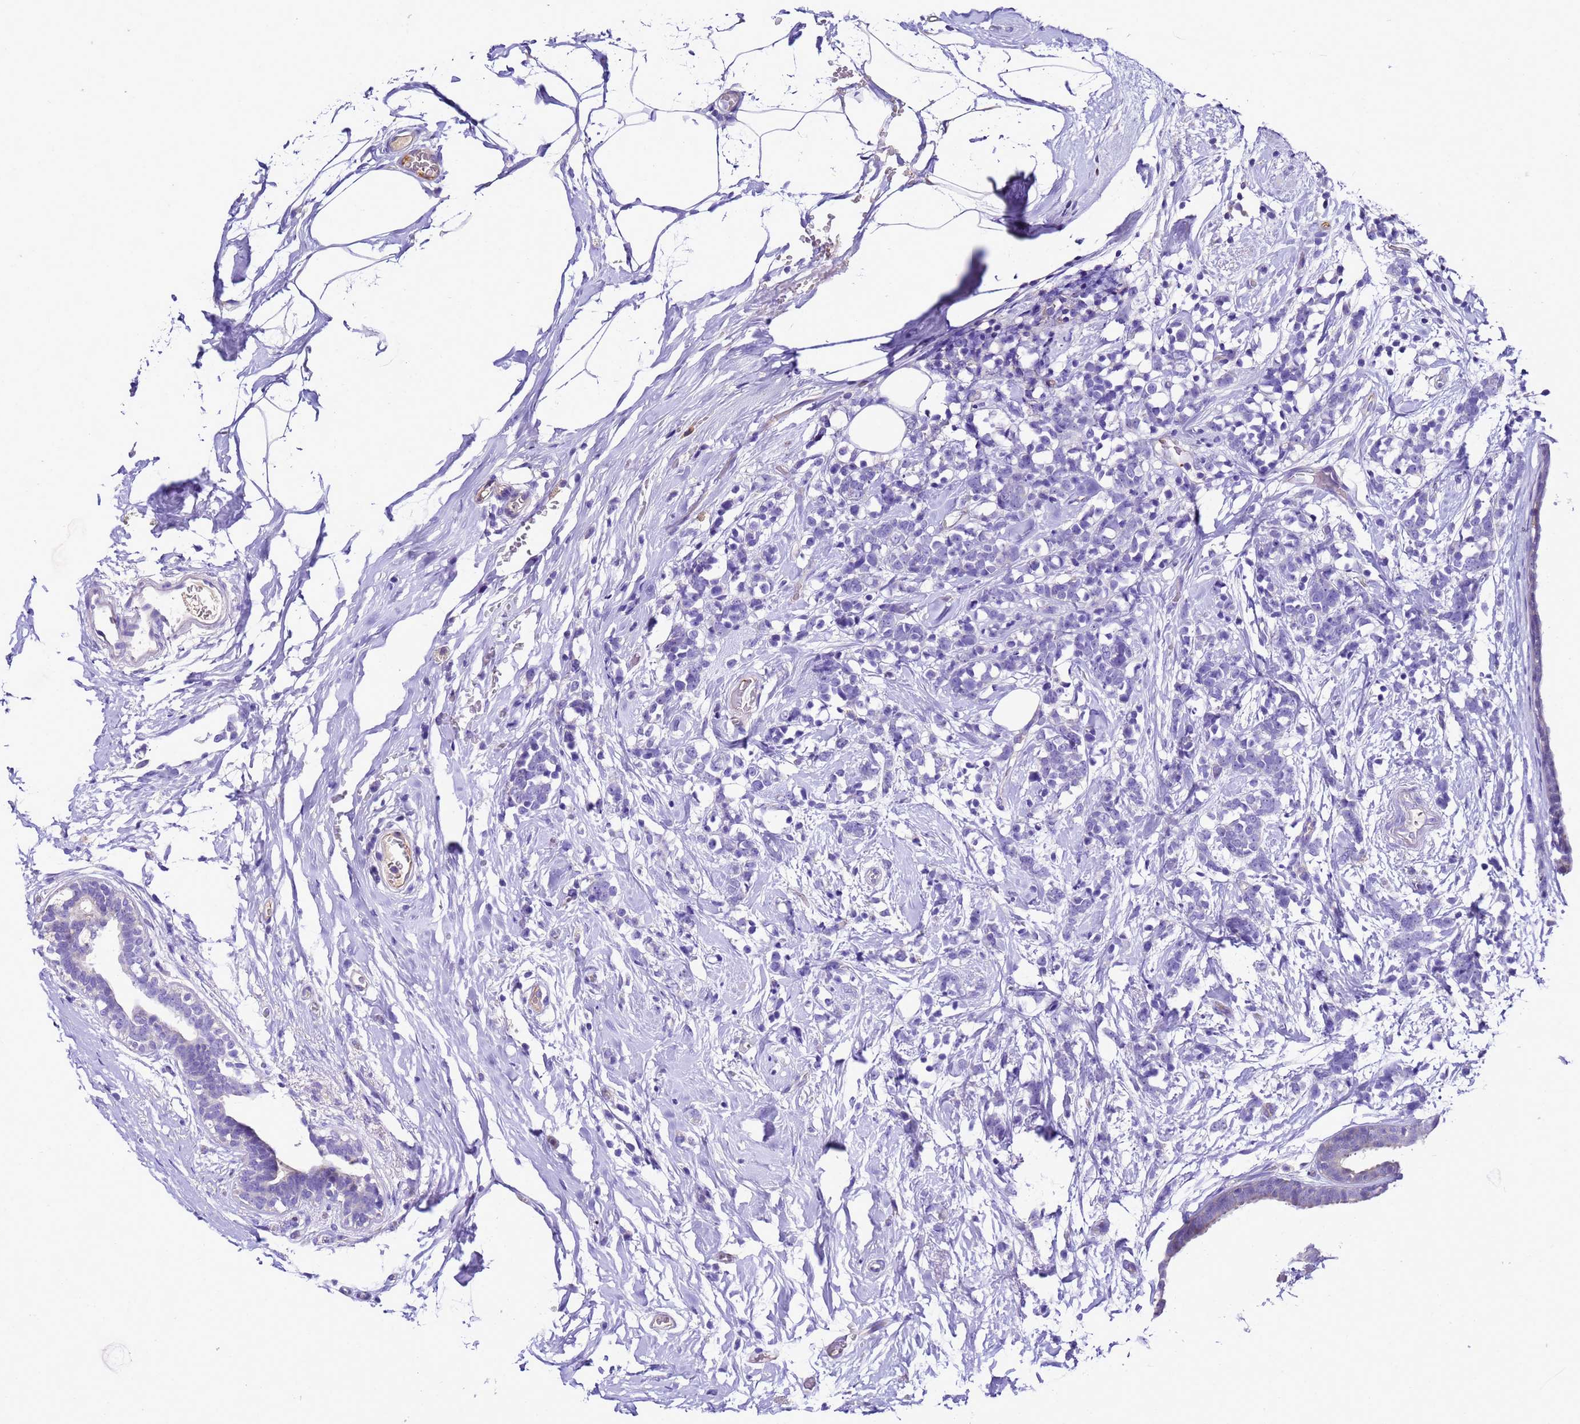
{"staining": {"intensity": "negative", "quantity": "none", "location": "none"}, "tissue": "breast cancer", "cell_type": "Tumor cells", "image_type": "cancer", "snomed": [{"axis": "morphology", "description": "Lobular carcinoma"}, {"axis": "topography", "description": "Breast"}], "caption": "This is a image of immunohistochemistry (IHC) staining of breast lobular carcinoma, which shows no expression in tumor cells.", "gene": "UGT2A1", "patient": {"sex": "female", "age": 58}}